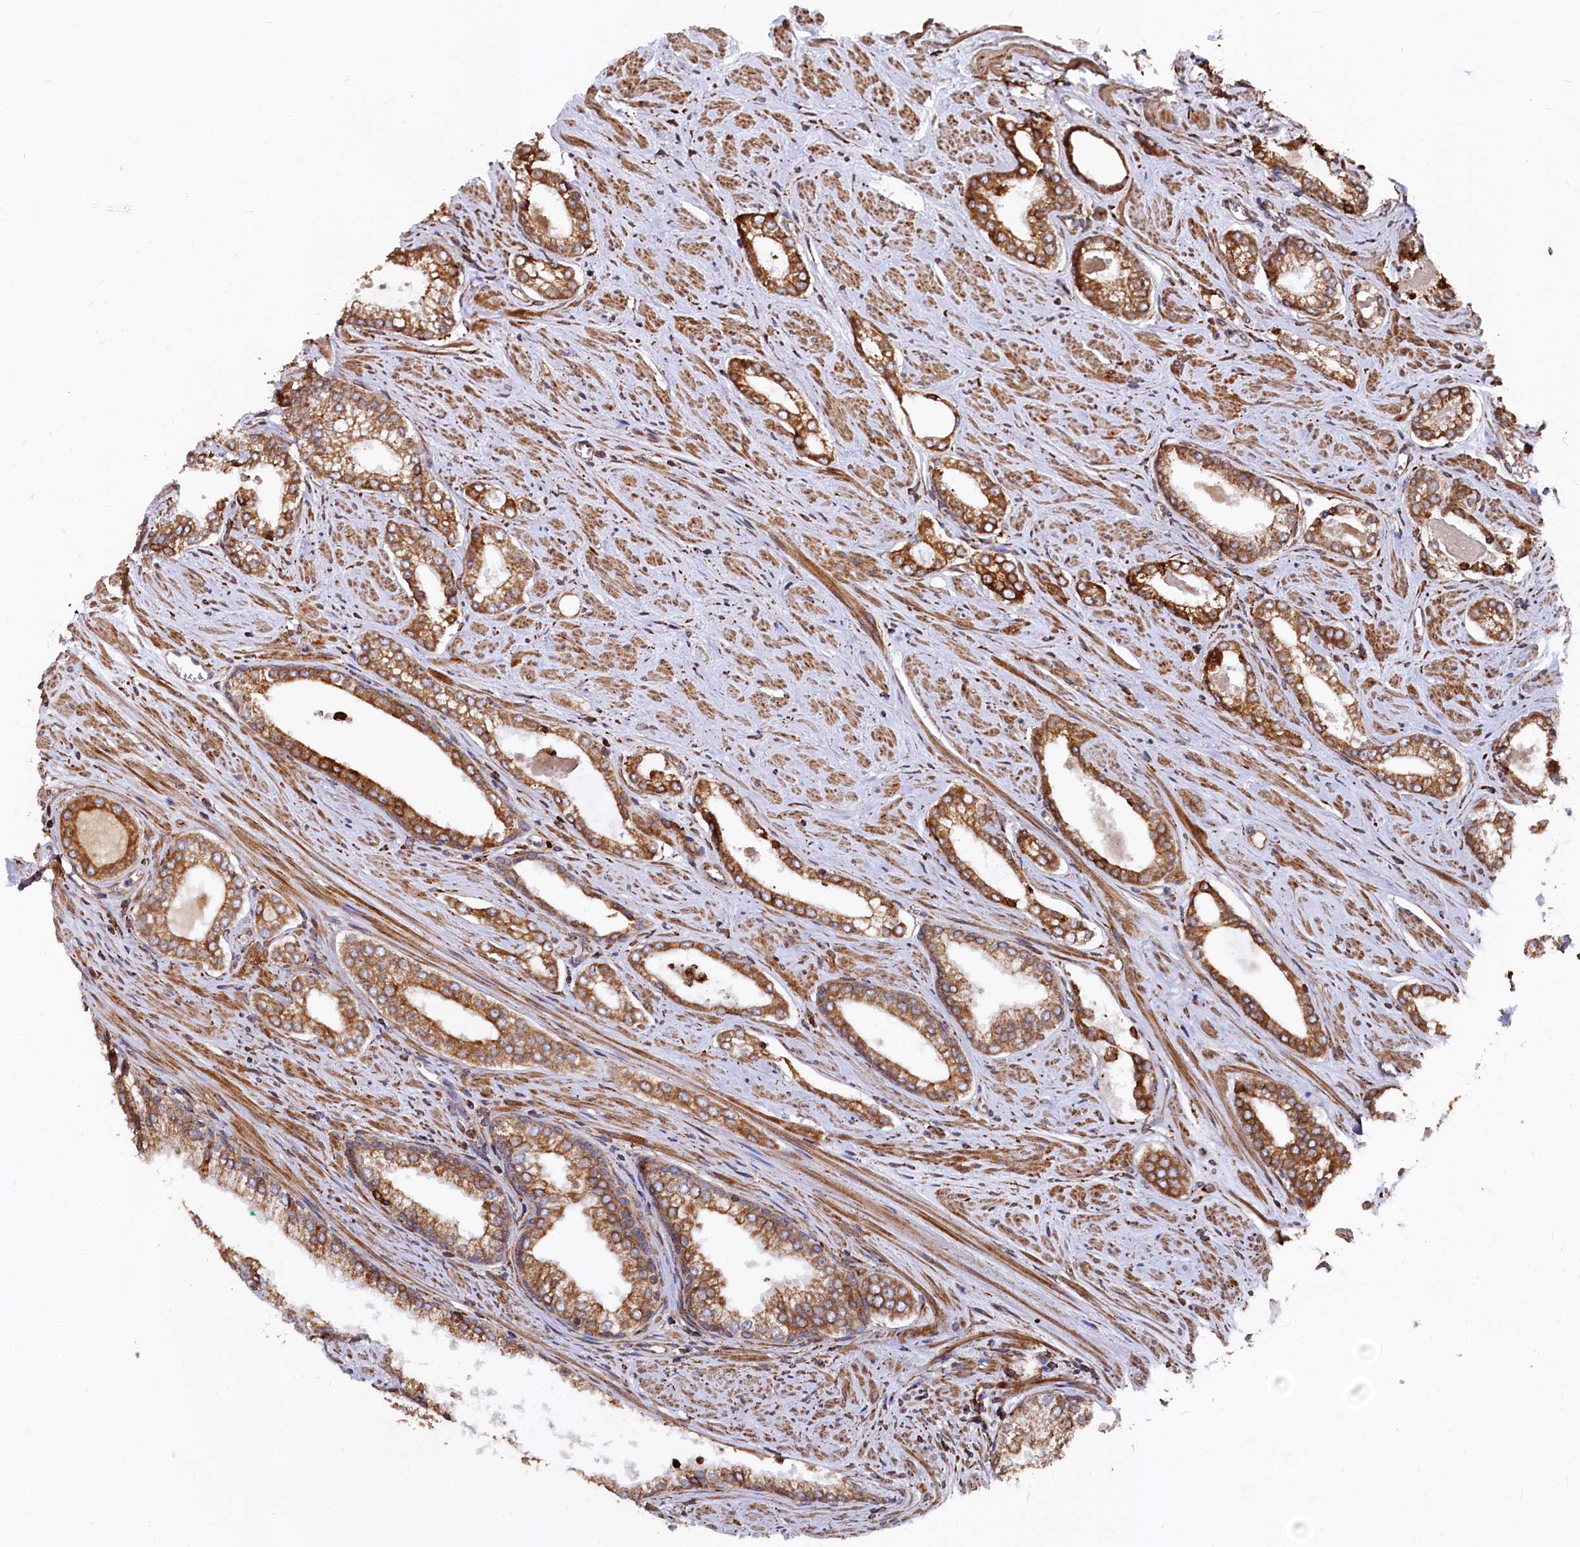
{"staining": {"intensity": "strong", "quantity": ">75%", "location": "cytoplasmic/membranous"}, "tissue": "prostate cancer", "cell_type": "Tumor cells", "image_type": "cancer", "snomed": [{"axis": "morphology", "description": "Adenocarcinoma, Low grade"}, {"axis": "topography", "description": "Prostate and seminal vesicle, NOS"}], "caption": "A brown stain shows strong cytoplasmic/membranous positivity of a protein in prostate cancer (adenocarcinoma (low-grade)) tumor cells. (Stains: DAB in brown, nuclei in blue, Microscopy: brightfield microscopy at high magnification).", "gene": "NEURL1B", "patient": {"sex": "male", "age": 60}}